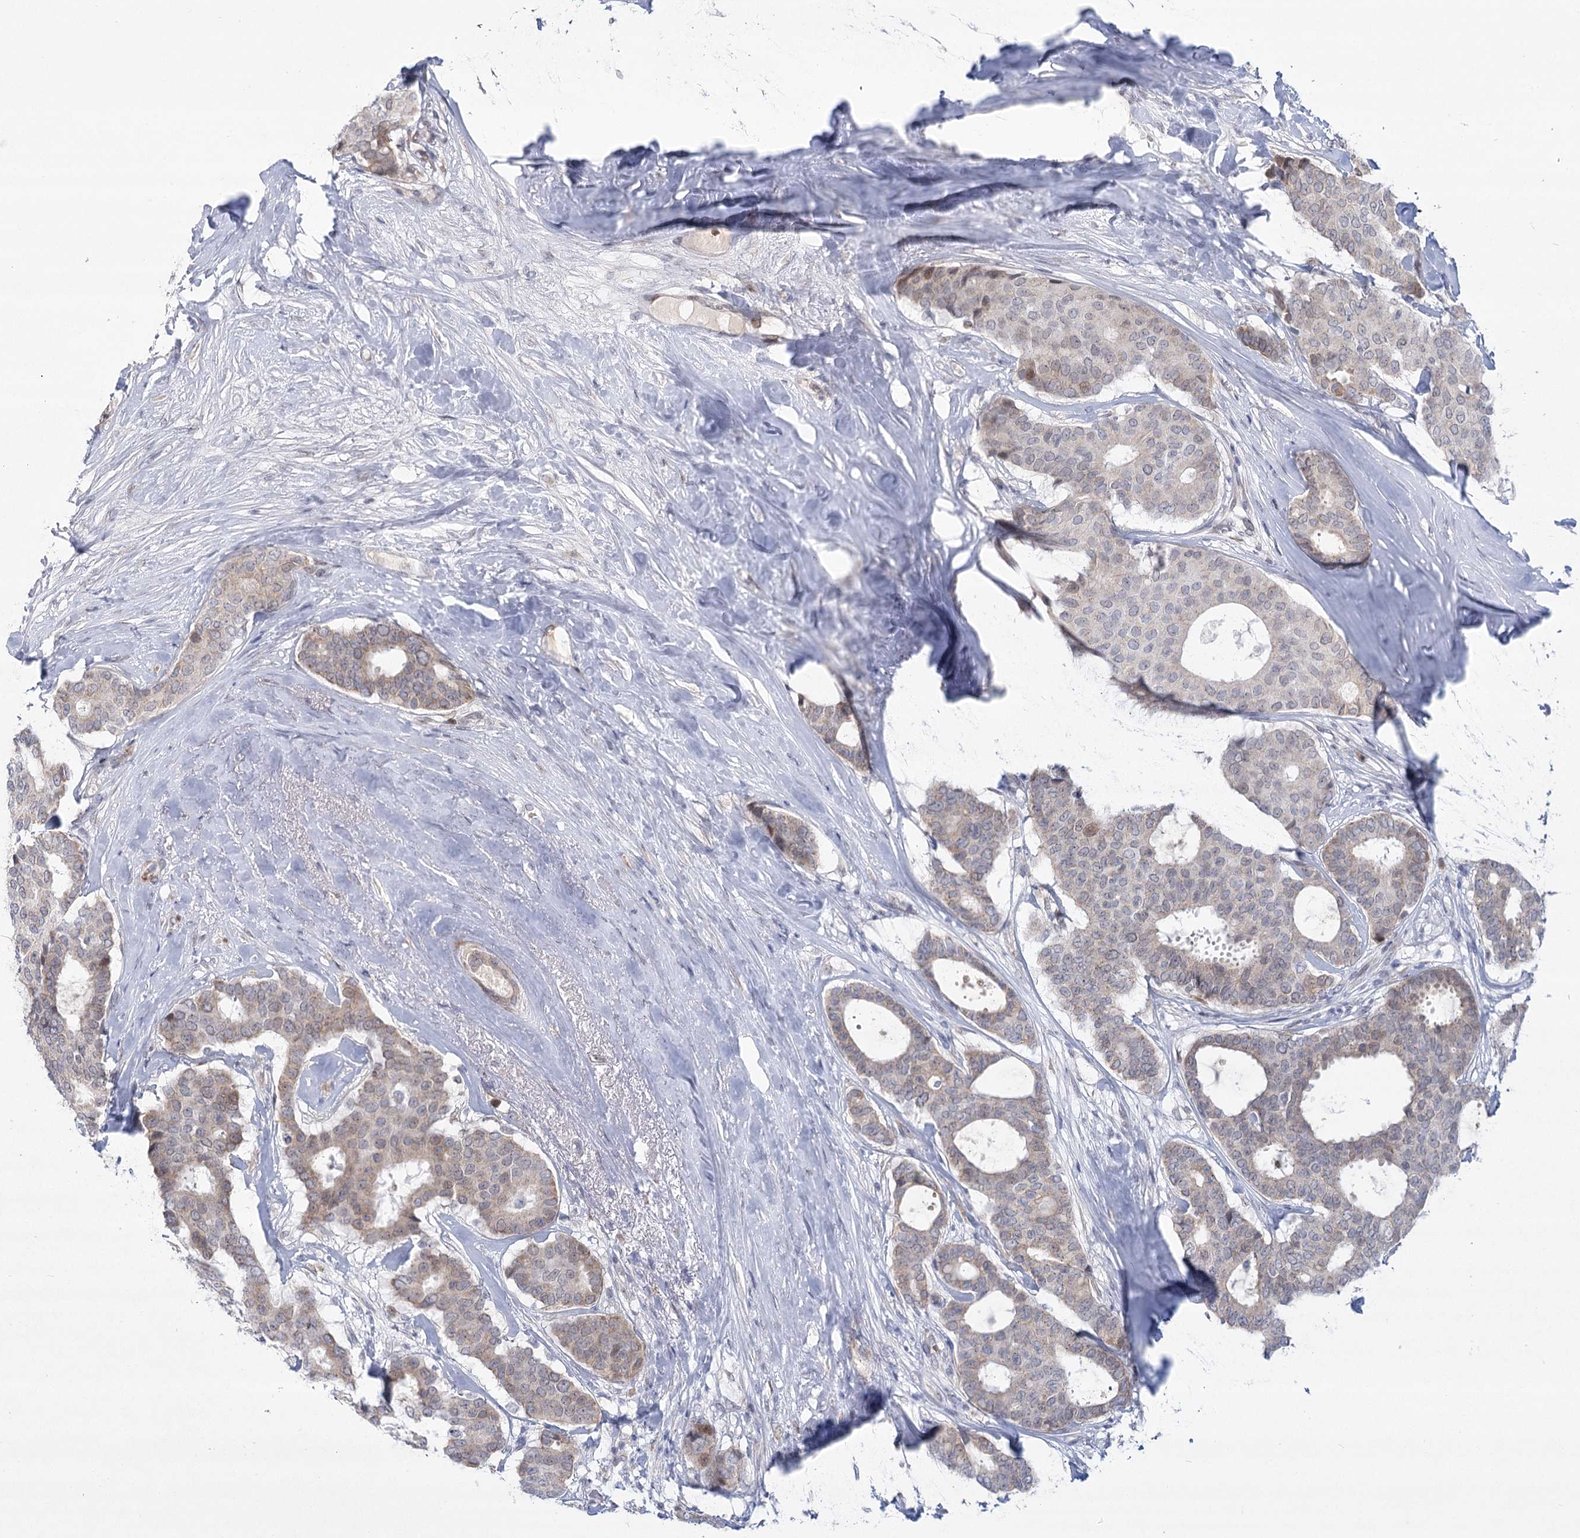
{"staining": {"intensity": "weak", "quantity": "<25%", "location": "cytoplasmic/membranous"}, "tissue": "breast cancer", "cell_type": "Tumor cells", "image_type": "cancer", "snomed": [{"axis": "morphology", "description": "Duct carcinoma"}, {"axis": "topography", "description": "Breast"}], "caption": "Tumor cells are negative for brown protein staining in infiltrating ductal carcinoma (breast). Nuclei are stained in blue.", "gene": "NSMCE4A", "patient": {"sex": "female", "age": 75}}